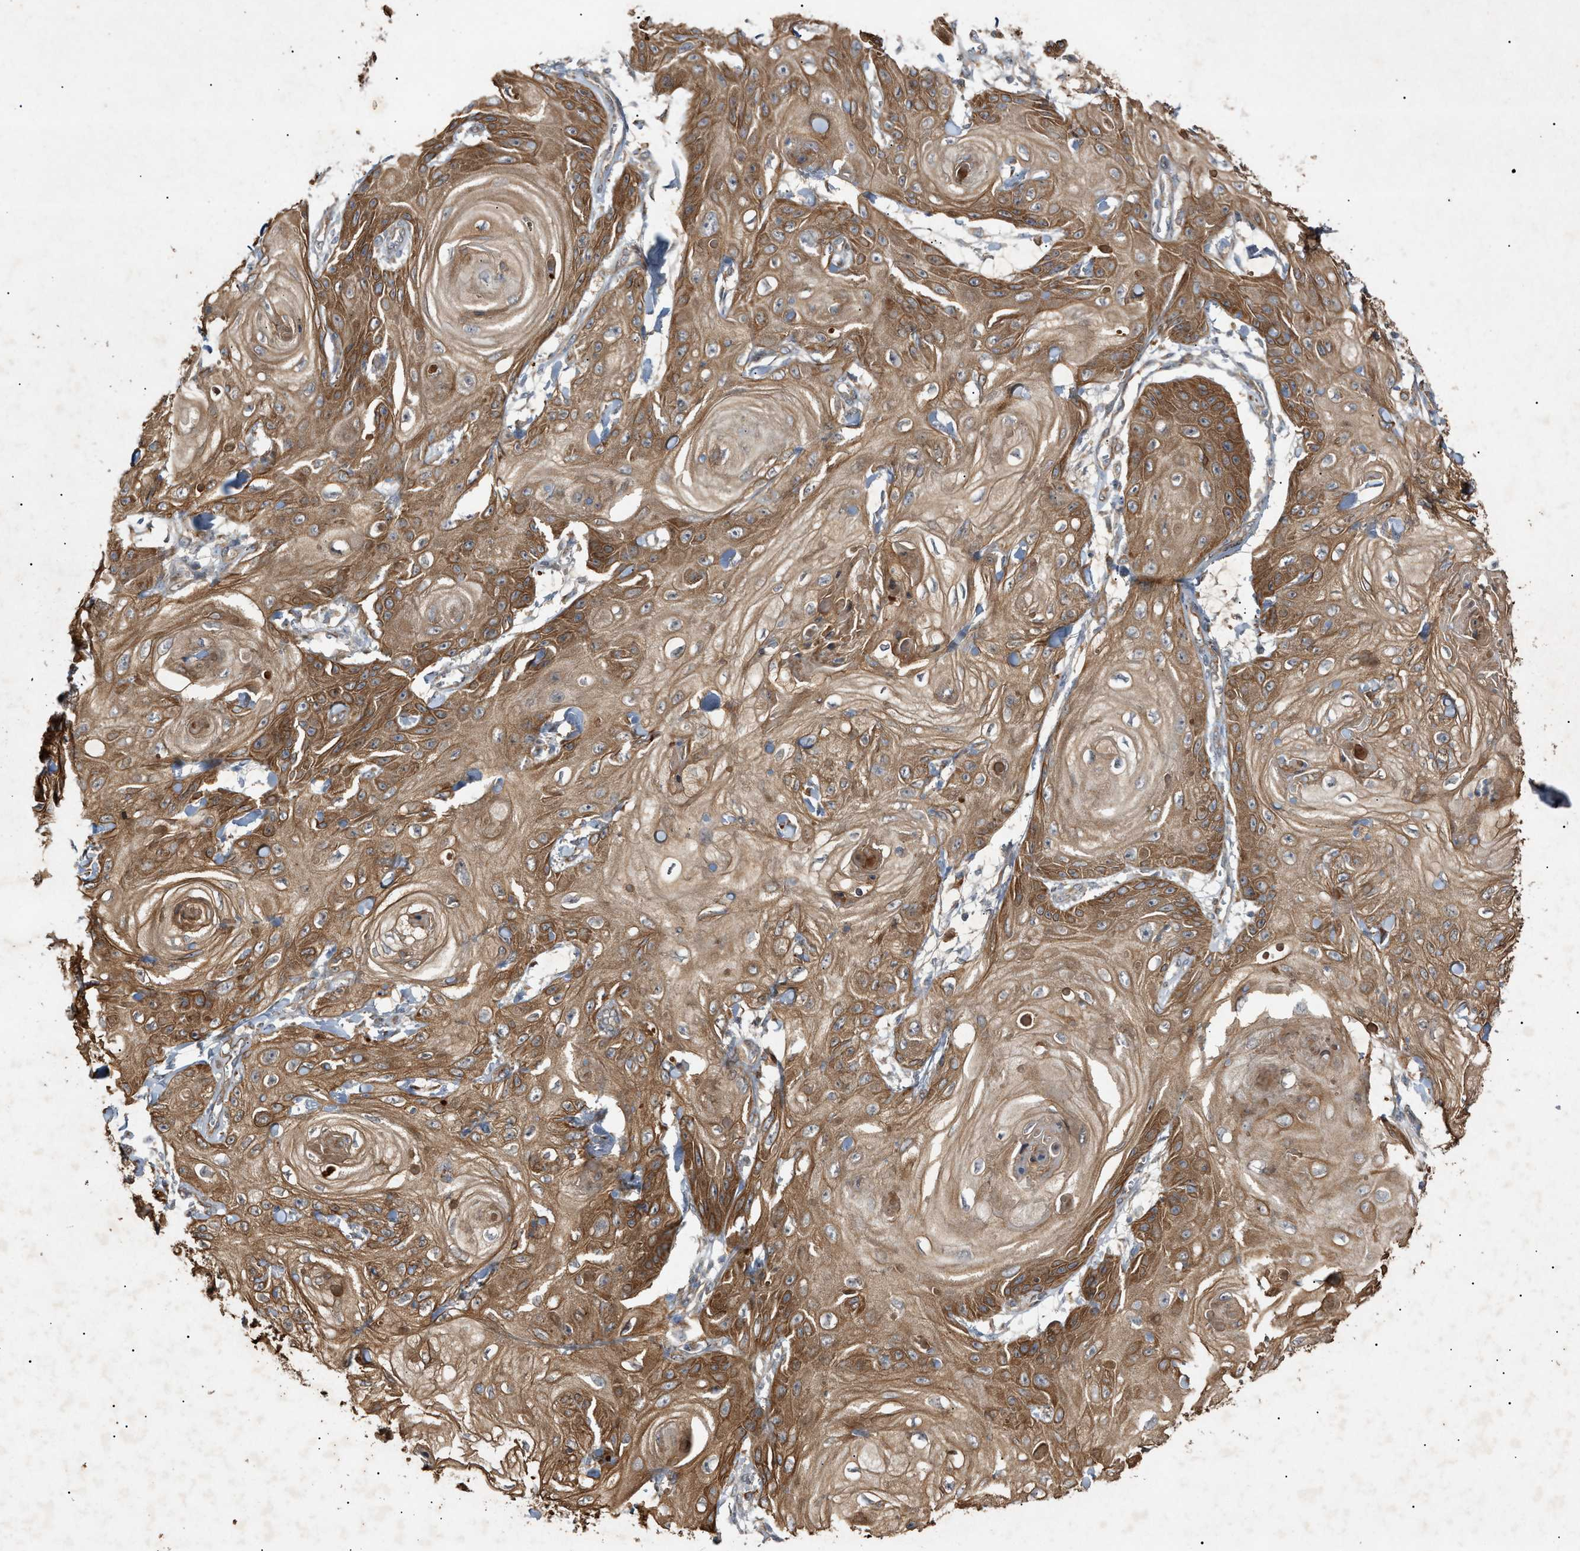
{"staining": {"intensity": "strong", "quantity": ">75%", "location": "cytoplasmic/membranous"}, "tissue": "skin cancer", "cell_type": "Tumor cells", "image_type": "cancer", "snomed": [{"axis": "morphology", "description": "Squamous cell carcinoma, NOS"}, {"axis": "topography", "description": "Skin"}], "caption": "Immunohistochemical staining of skin cancer (squamous cell carcinoma) demonstrates strong cytoplasmic/membranous protein expression in approximately >75% of tumor cells.", "gene": "MTCH1", "patient": {"sex": "male", "age": 74}}